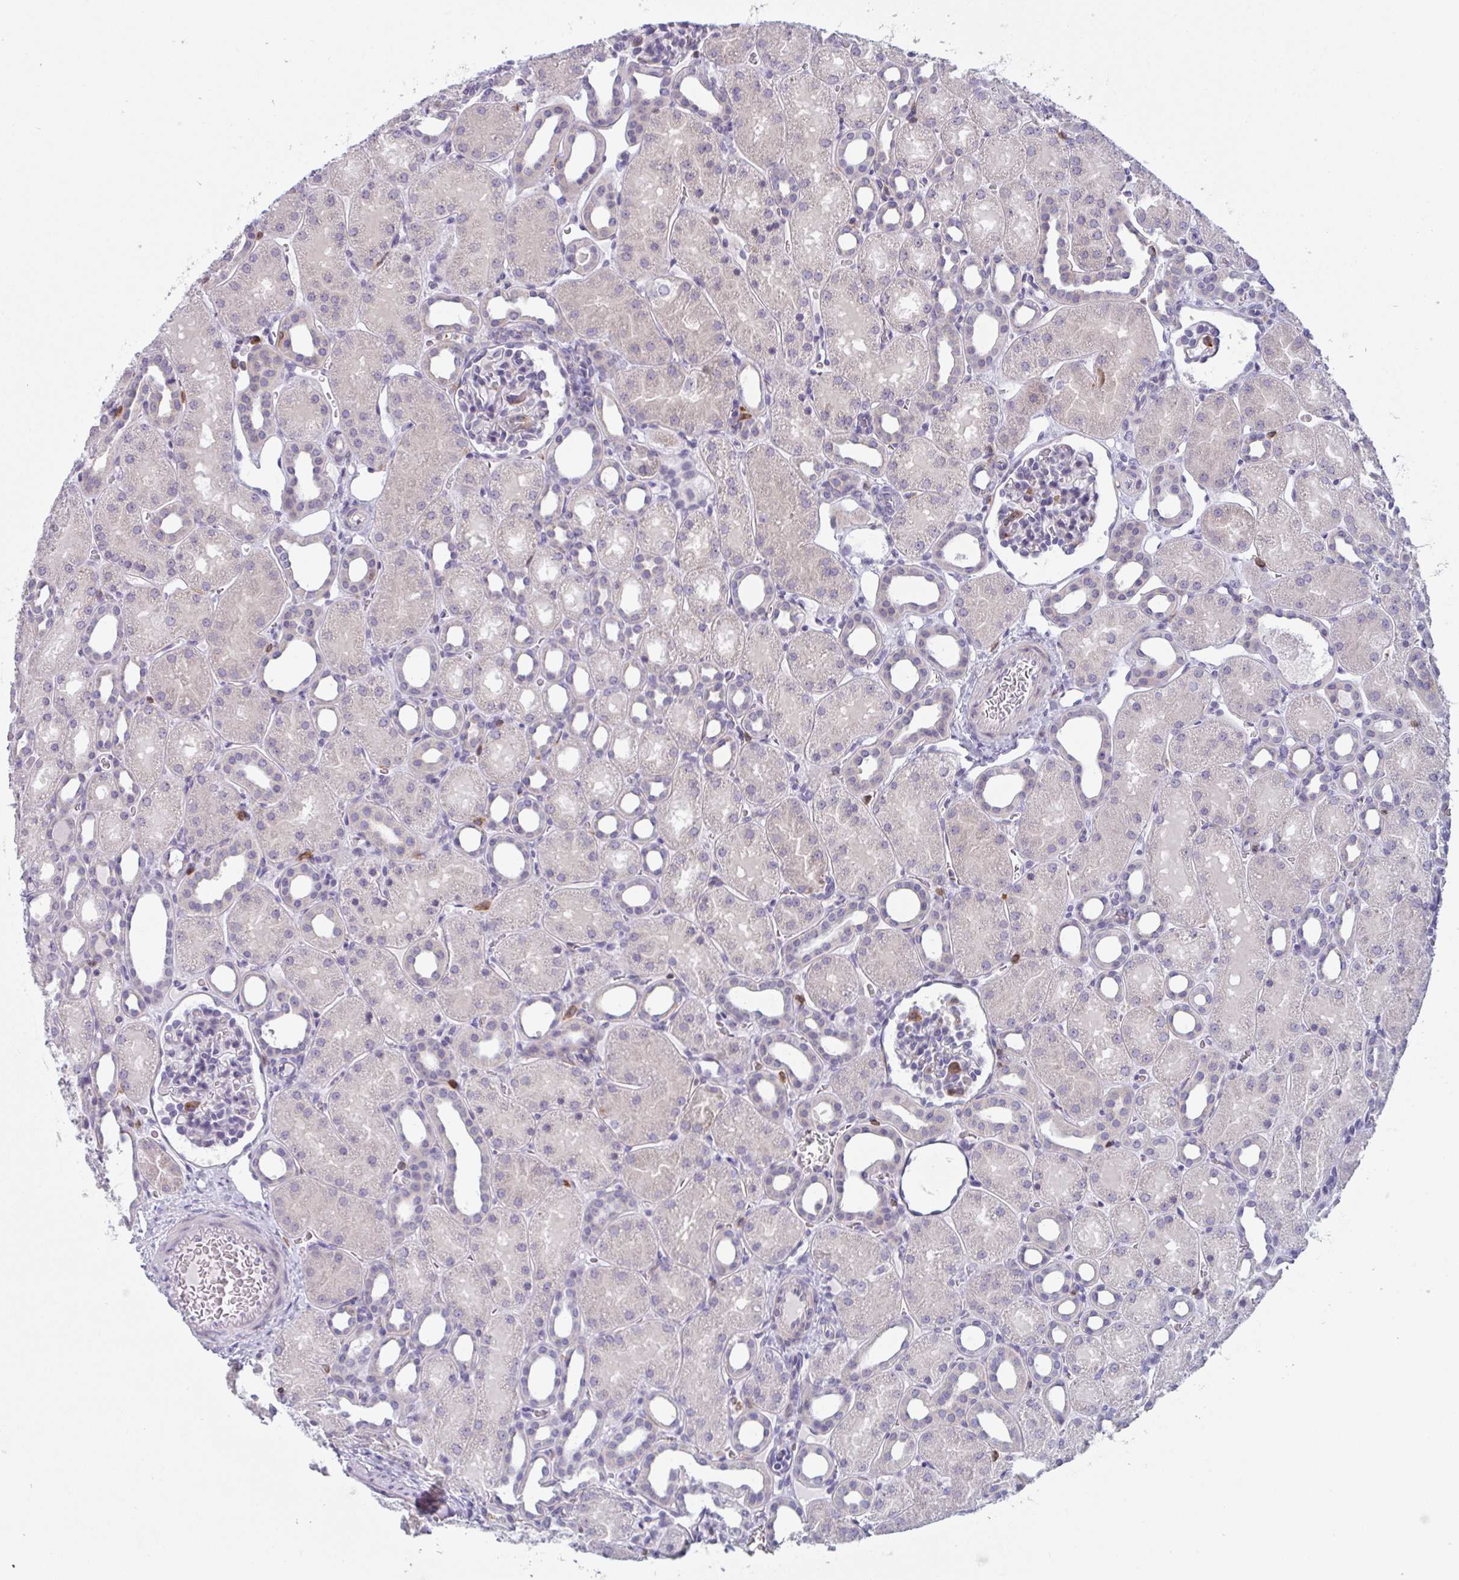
{"staining": {"intensity": "negative", "quantity": "none", "location": "none"}, "tissue": "kidney", "cell_type": "Cells in glomeruli", "image_type": "normal", "snomed": [{"axis": "morphology", "description": "Normal tissue, NOS"}, {"axis": "topography", "description": "Kidney"}], "caption": "Micrograph shows no protein staining in cells in glomeruli of normal kidney.", "gene": "CD80", "patient": {"sex": "male", "age": 2}}